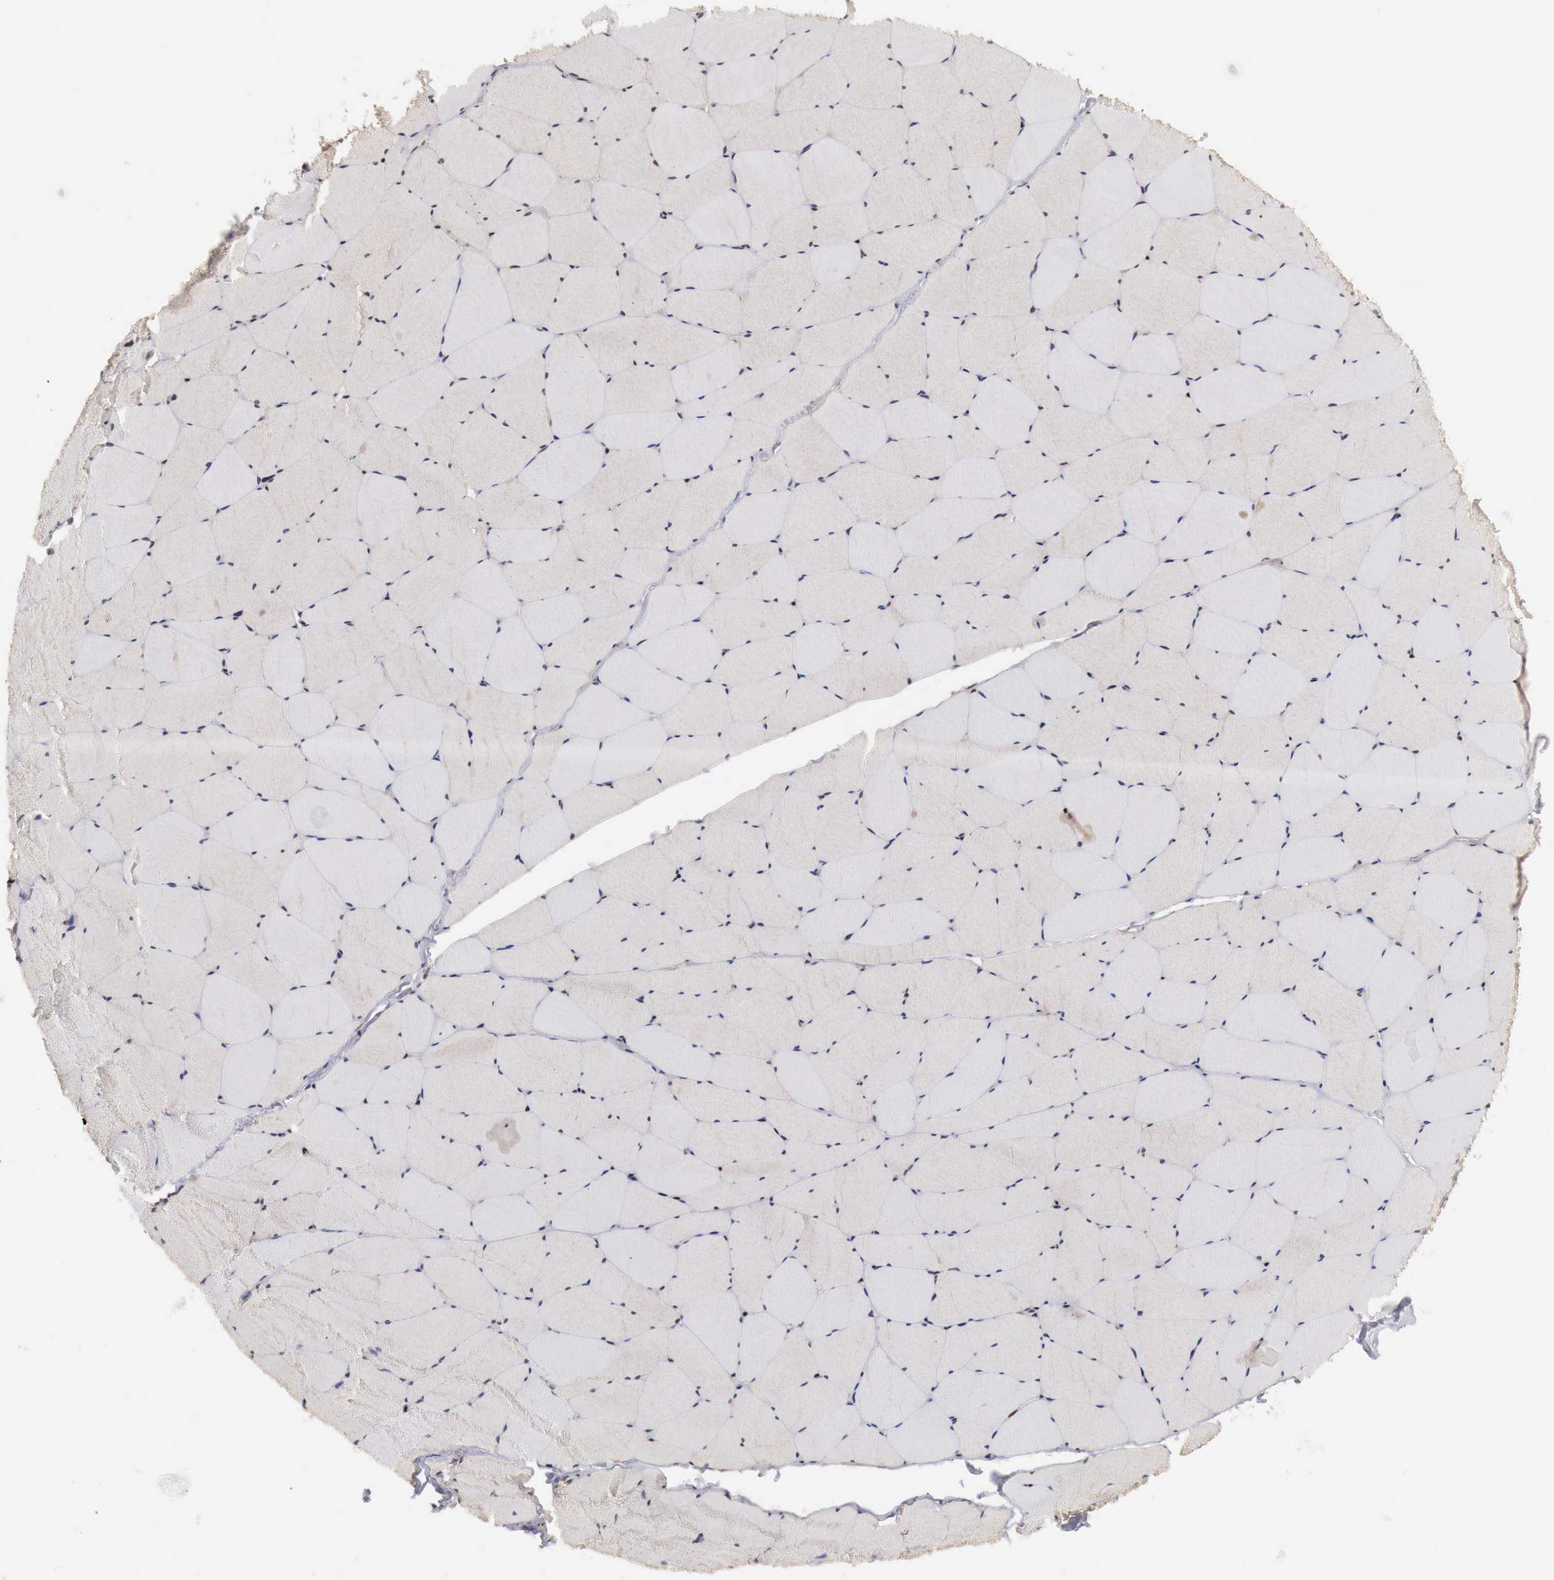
{"staining": {"intensity": "negative", "quantity": "none", "location": "none"}, "tissue": "skeletal muscle", "cell_type": "Myocytes", "image_type": "normal", "snomed": [{"axis": "morphology", "description": "Normal tissue, NOS"}, {"axis": "topography", "description": "Skeletal muscle"}, {"axis": "topography", "description": "Salivary gland"}], "caption": "This is an immunohistochemistry (IHC) image of benign skeletal muscle. There is no staining in myocytes.", "gene": "DACH2", "patient": {"sex": "male", "age": 62}}